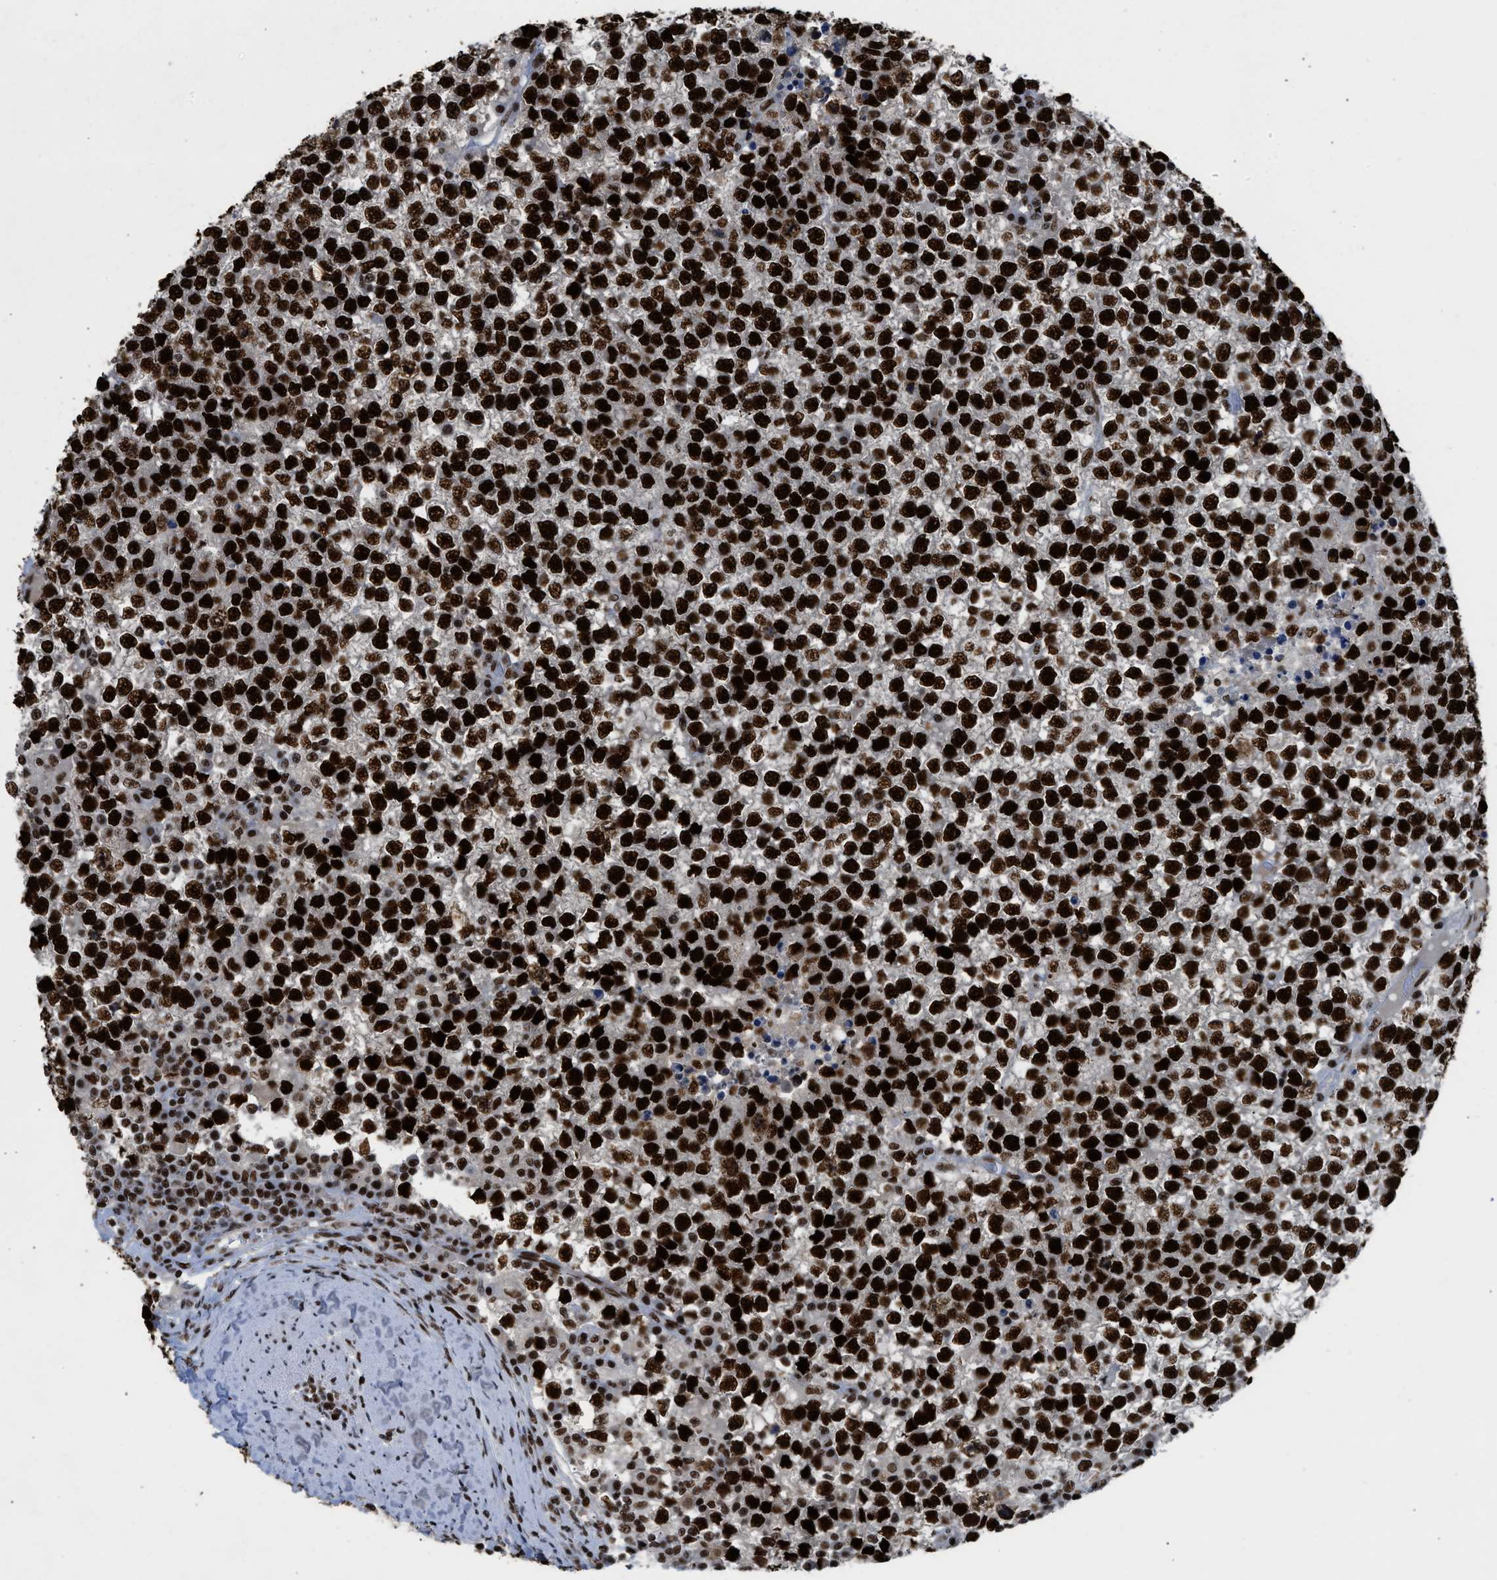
{"staining": {"intensity": "strong", "quantity": ">75%", "location": "nuclear"}, "tissue": "testis cancer", "cell_type": "Tumor cells", "image_type": "cancer", "snomed": [{"axis": "morphology", "description": "Seminoma, NOS"}, {"axis": "topography", "description": "Testis"}], "caption": "Tumor cells show high levels of strong nuclear expression in about >75% of cells in human testis seminoma.", "gene": "SCAF4", "patient": {"sex": "male", "age": 65}}